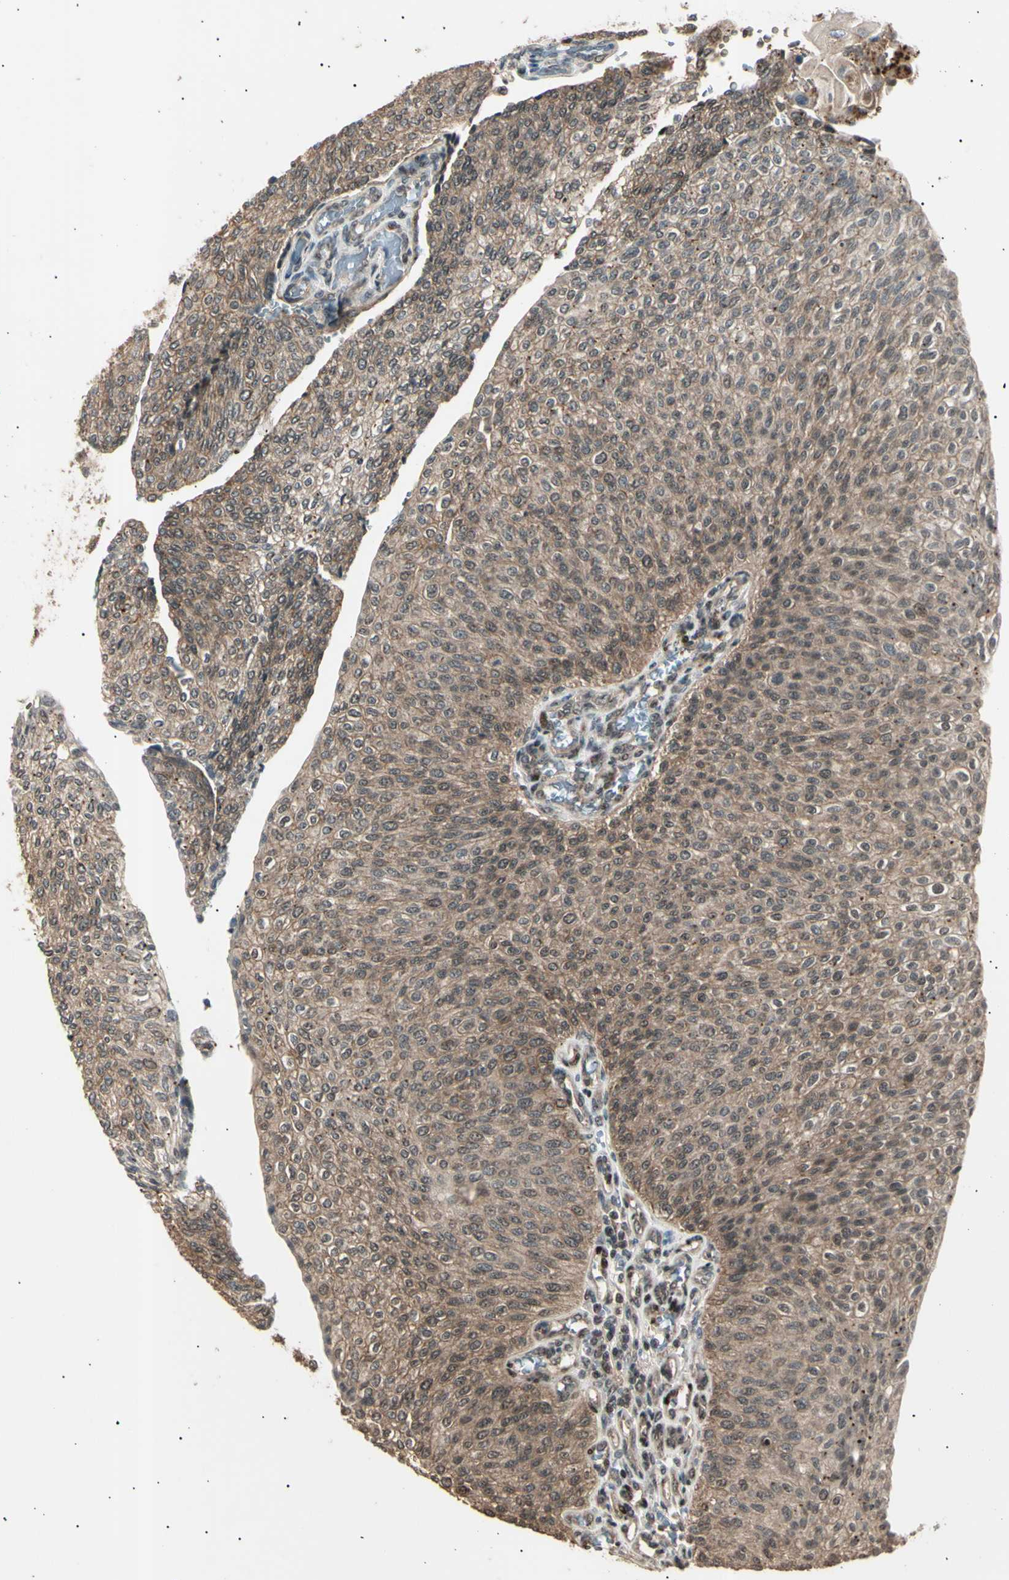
{"staining": {"intensity": "weak", "quantity": ">75%", "location": "cytoplasmic/membranous,nuclear"}, "tissue": "urothelial cancer", "cell_type": "Tumor cells", "image_type": "cancer", "snomed": [{"axis": "morphology", "description": "Urothelial carcinoma, Low grade"}, {"axis": "topography", "description": "Urinary bladder"}], "caption": "High-power microscopy captured an IHC photomicrograph of urothelial carcinoma (low-grade), revealing weak cytoplasmic/membranous and nuclear staining in approximately >75% of tumor cells. (brown staining indicates protein expression, while blue staining denotes nuclei).", "gene": "NUAK2", "patient": {"sex": "female", "age": 79}}